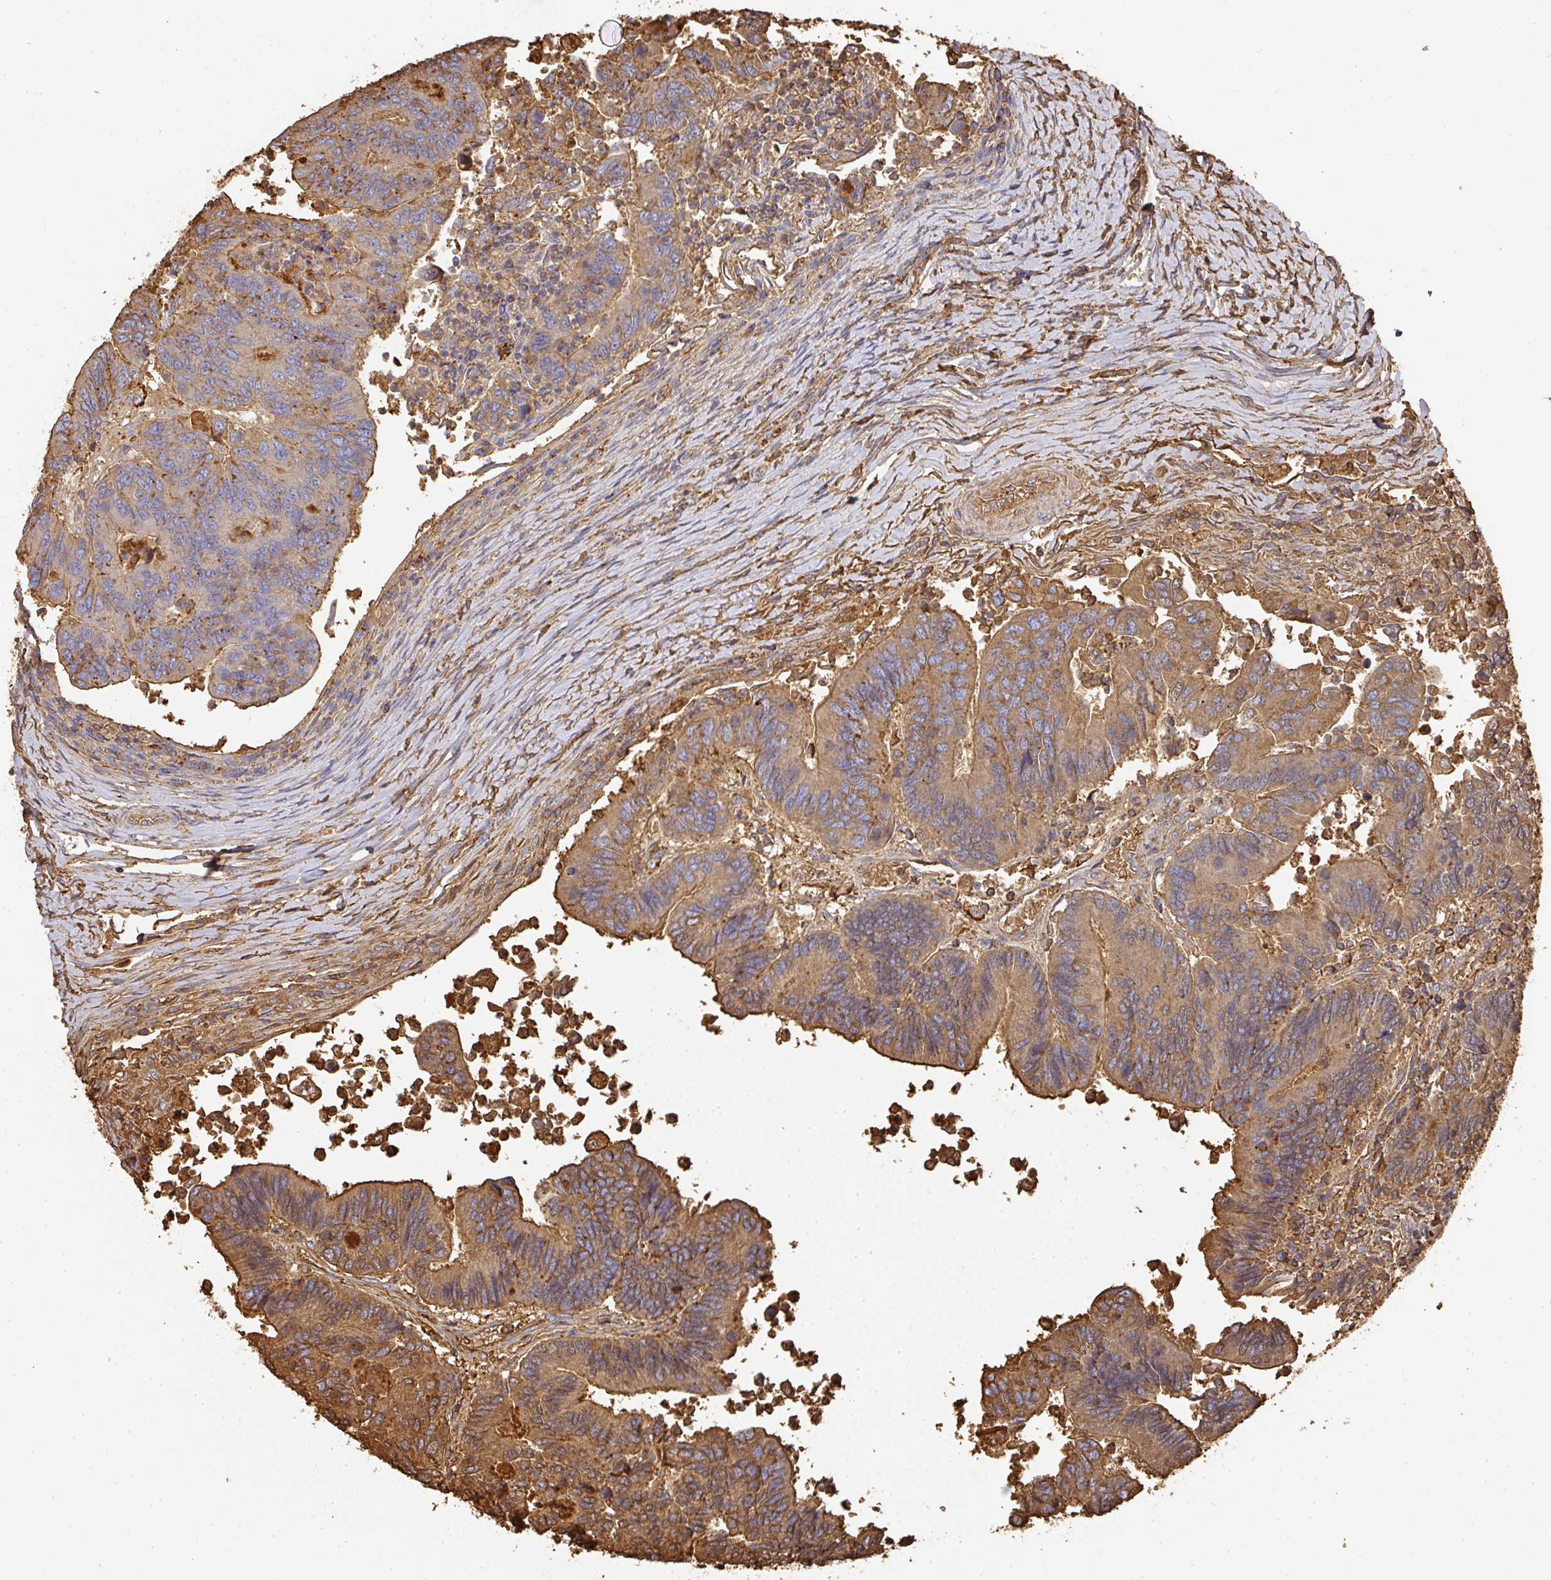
{"staining": {"intensity": "moderate", "quantity": "25%-75%", "location": "cytoplasmic/membranous"}, "tissue": "colorectal cancer", "cell_type": "Tumor cells", "image_type": "cancer", "snomed": [{"axis": "morphology", "description": "Adenocarcinoma, NOS"}, {"axis": "topography", "description": "Colon"}], "caption": "Immunohistochemistry (DAB (3,3'-diaminobenzidine)) staining of colorectal adenocarcinoma shows moderate cytoplasmic/membranous protein expression in approximately 25%-75% of tumor cells. (Brightfield microscopy of DAB IHC at high magnification).", "gene": "ALB", "patient": {"sex": "female", "age": 67}}